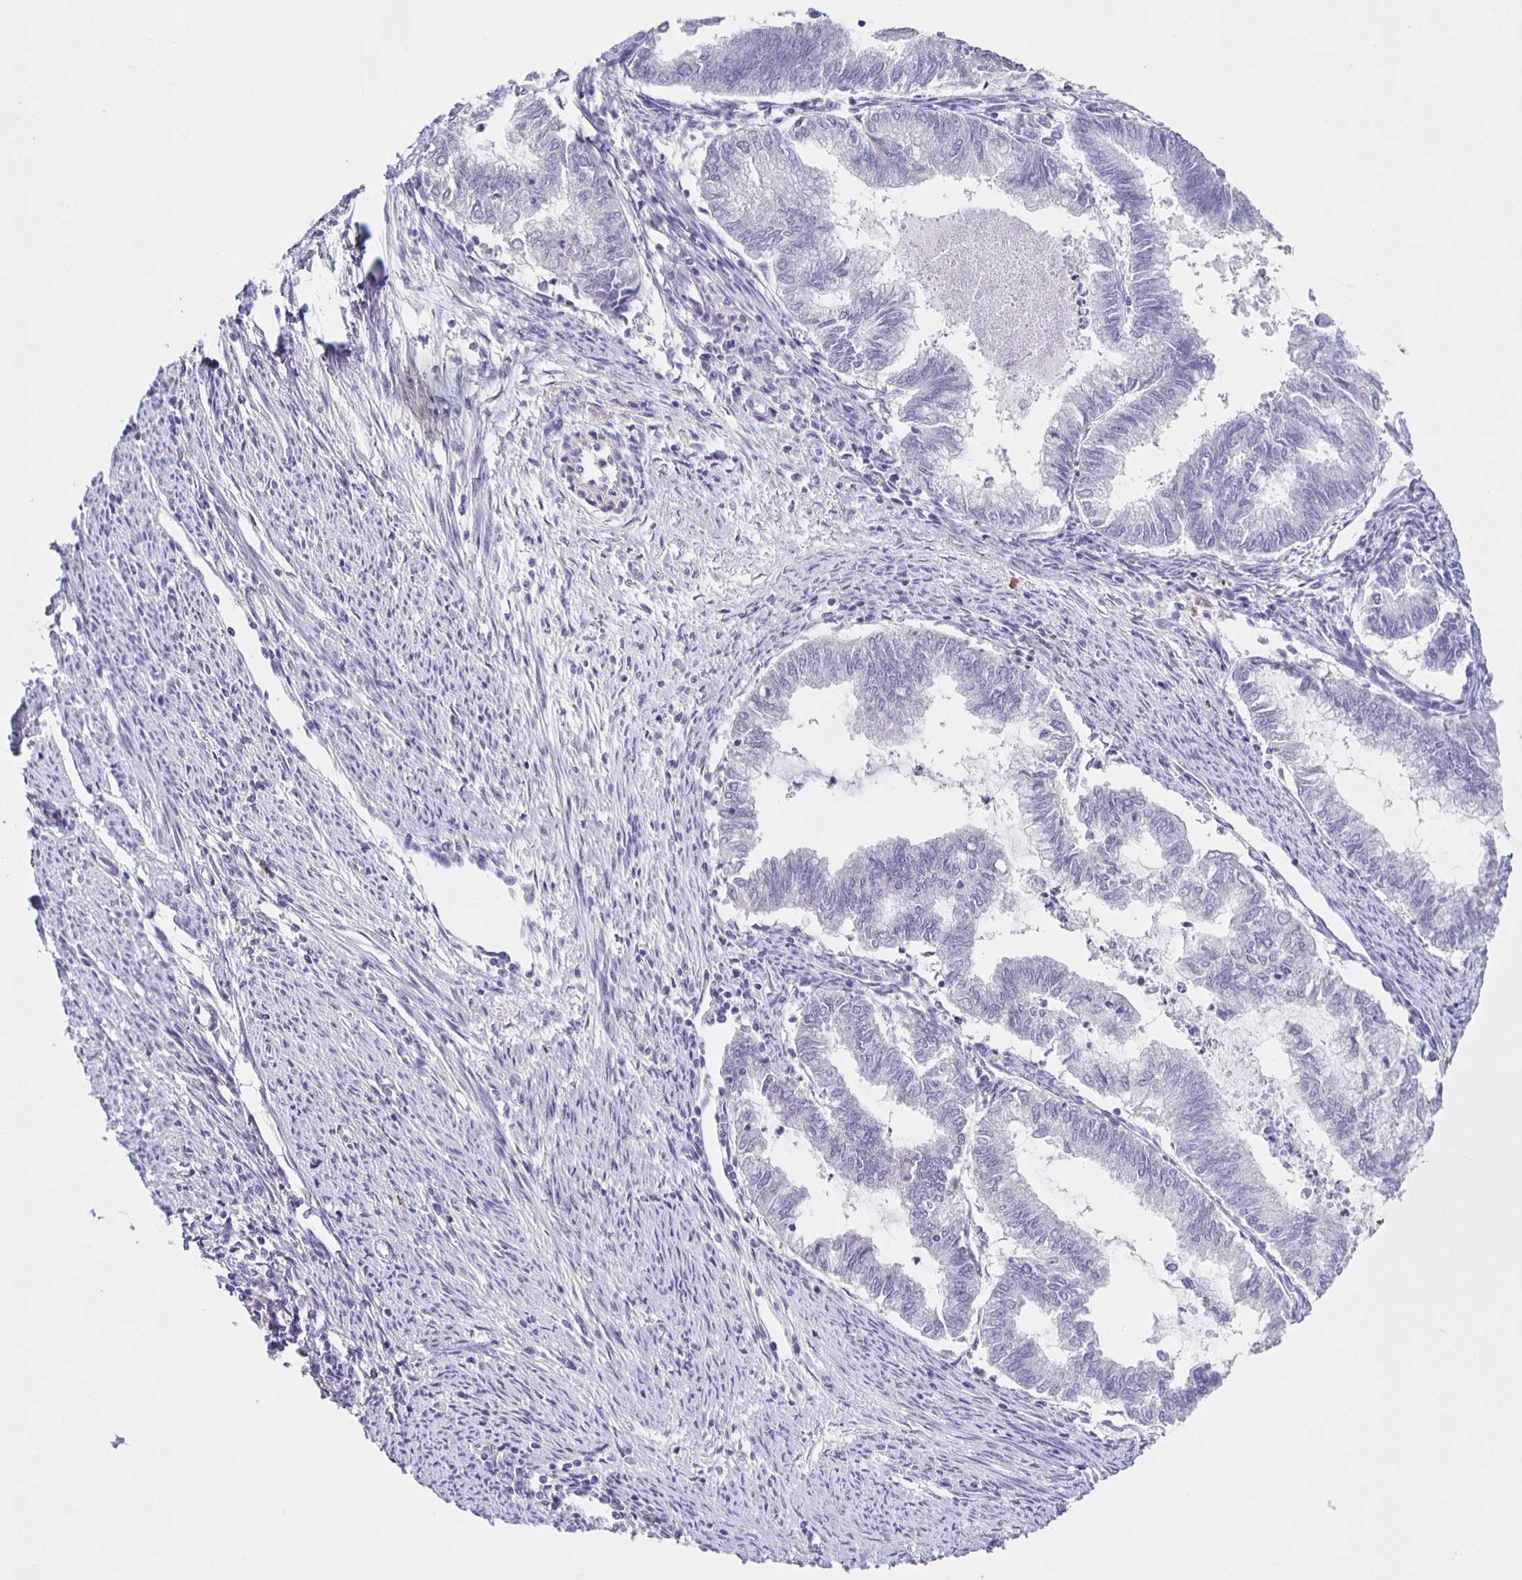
{"staining": {"intensity": "negative", "quantity": "none", "location": "none"}, "tissue": "endometrial cancer", "cell_type": "Tumor cells", "image_type": "cancer", "snomed": [{"axis": "morphology", "description": "Adenocarcinoma, NOS"}, {"axis": "topography", "description": "Endometrium"}], "caption": "Endometrial cancer was stained to show a protein in brown. There is no significant staining in tumor cells. (Stains: DAB (3,3'-diaminobenzidine) immunohistochemistry with hematoxylin counter stain, Microscopy: brightfield microscopy at high magnification).", "gene": "CARNS1", "patient": {"sex": "female", "age": 79}}